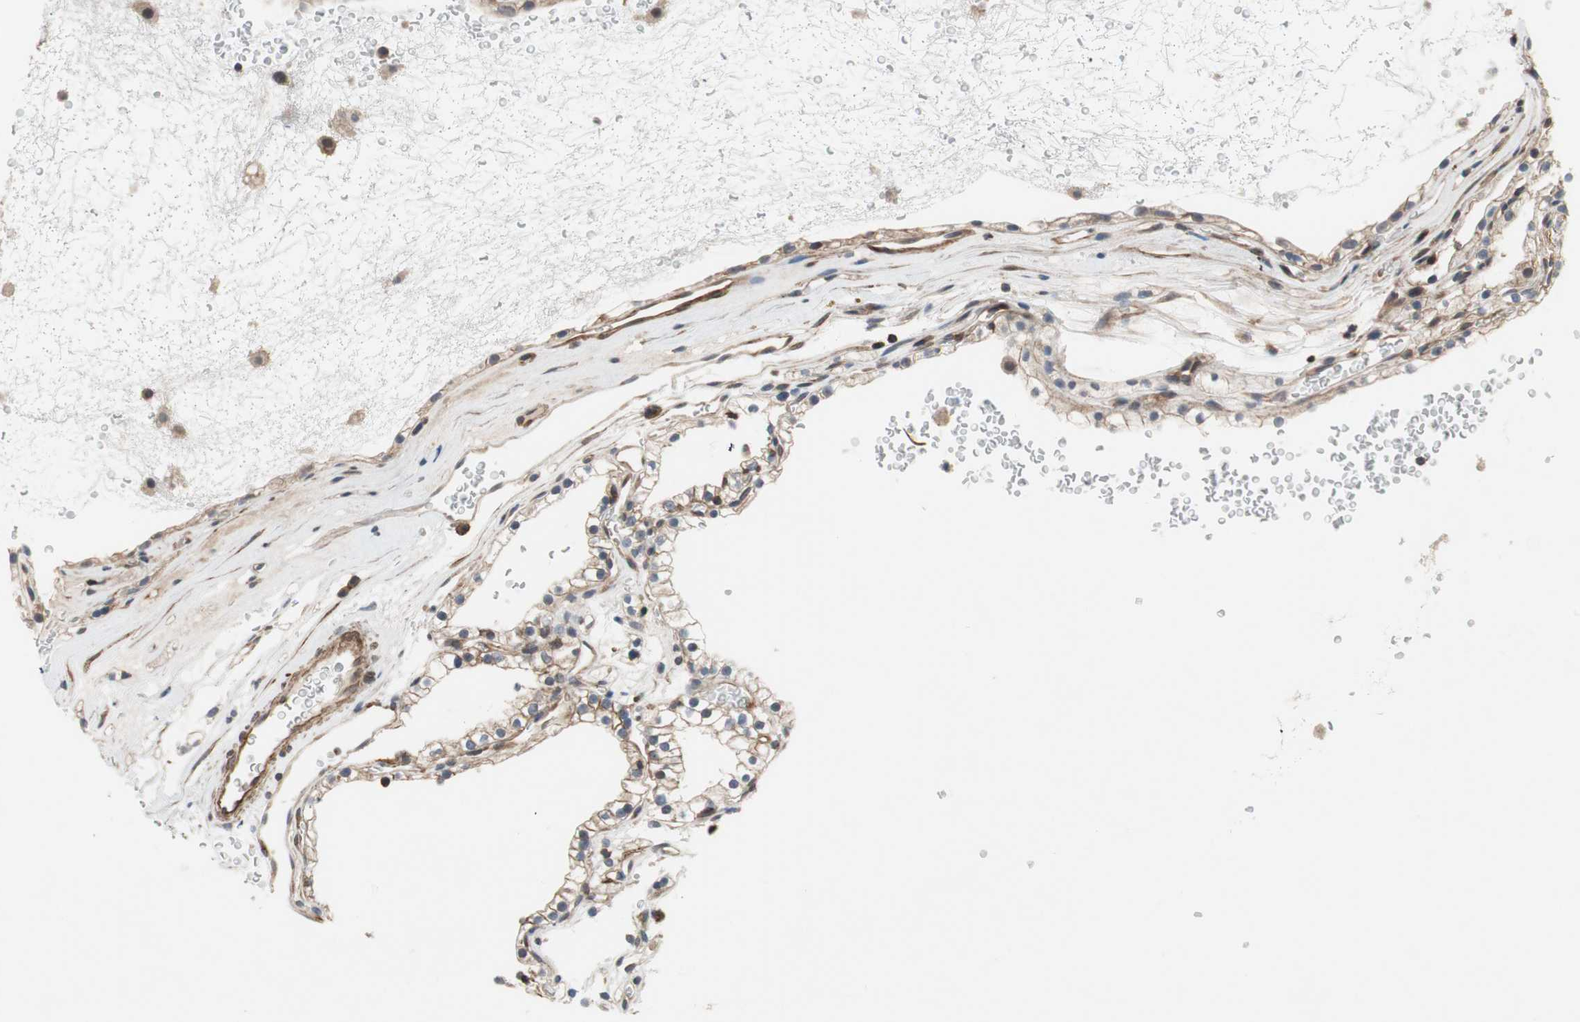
{"staining": {"intensity": "moderate", "quantity": "25%-75%", "location": "cytoplasmic/membranous,nuclear"}, "tissue": "renal cancer", "cell_type": "Tumor cells", "image_type": "cancer", "snomed": [{"axis": "morphology", "description": "Adenocarcinoma, NOS"}, {"axis": "topography", "description": "Kidney"}], "caption": "Immunohistochemical staining of renal cancer (adenocarcinoma) reveals medium levels of moderate cytoplasmic/membranous and nuclear protein positivity in about 25%-75% of tumor cells. (Brightfield microscopy of DAB IHC at high magnification).", "gene": "GRHL1", "patient": {"sex": "female", "age": 41}}